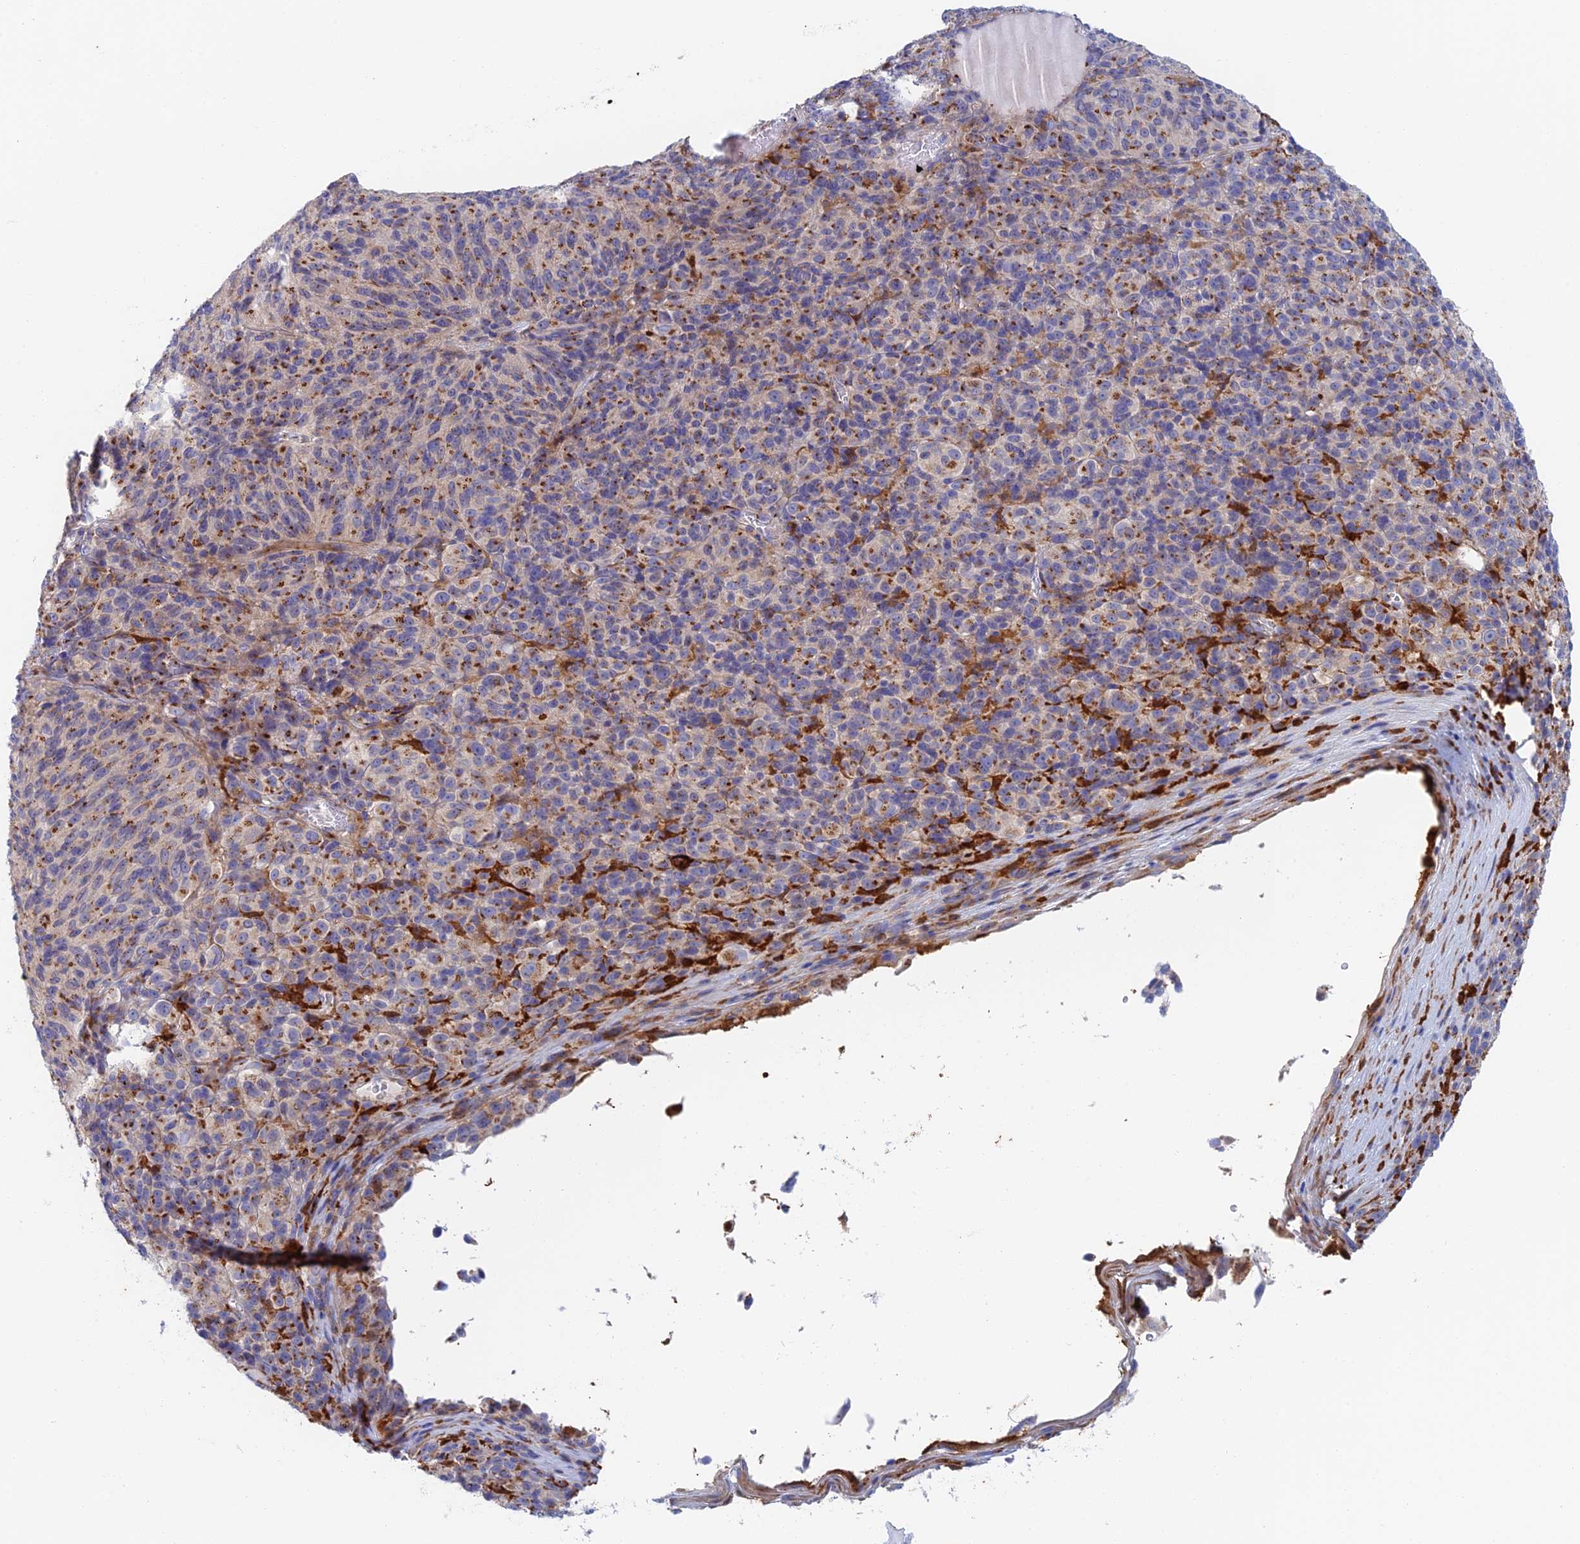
{"staining": {"intensity": "strong", "quantity": "25%-75%", "location": "cytoplasmic/membranous"}, "tissue": "melanoma", "cell_type": "Tumor cells", "image_type": "cancer", "snomed": [{"axis": "morphology", "description": "Malignant melanoma, Metastatic site"}, {"axis": "topography", "description": "Brain"}], "caption": "Immunohistochemical staining of human malignant melanoma (metastatic site) reveals high levels of strong cytoplasmic/membranous positivity in about 25%-75% of tumor cells.", "gene": "SLC24A3", "patient": {"sex": "female", "age": 56}}